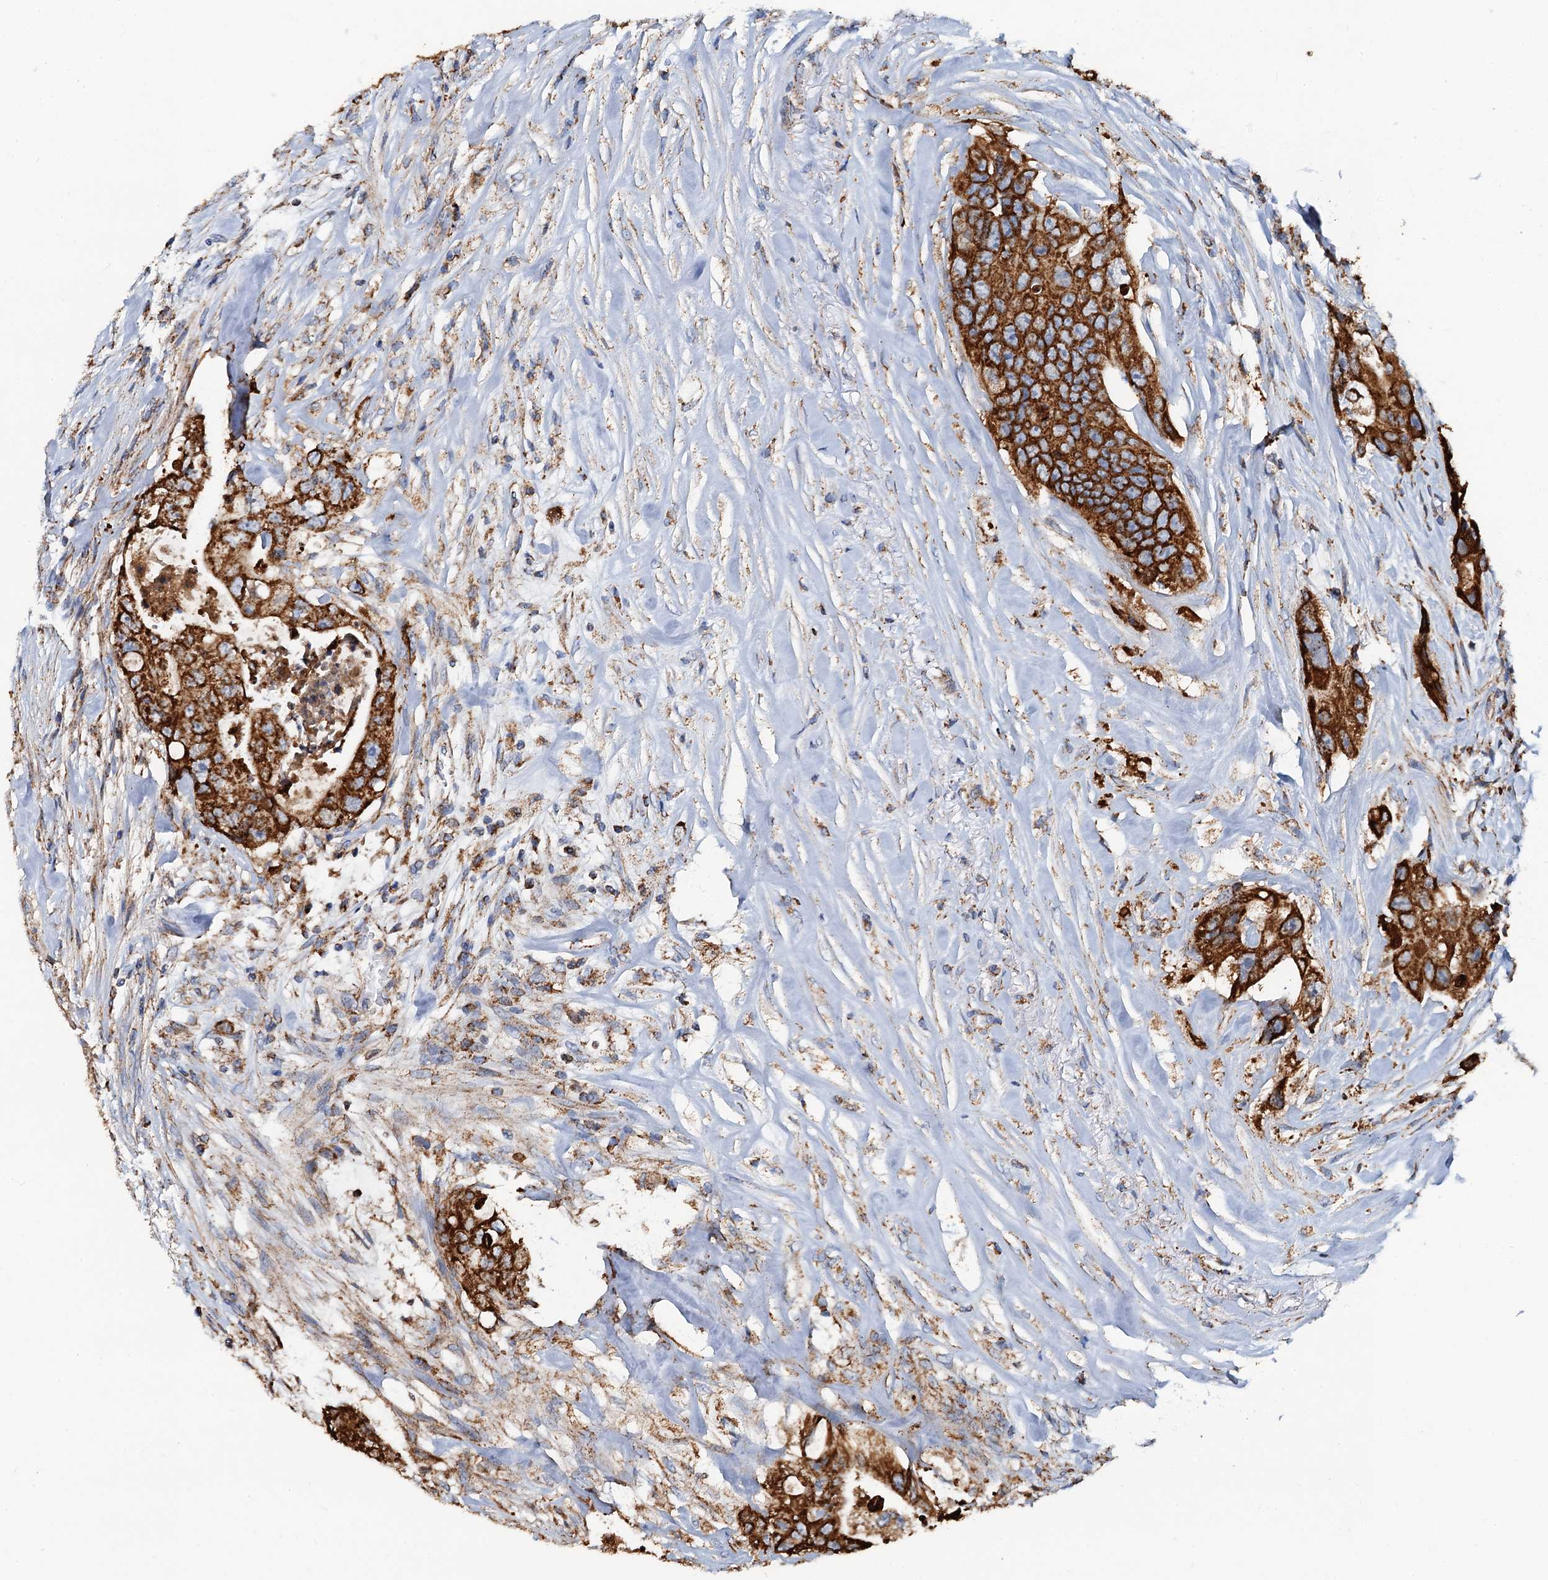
{"staining": {"intensity": "strong", "quantity": ">75%", "location": "cytoplasmic/membranous"}, "tissue": "colorectal cancer", "cell_type": "Tumor cells", "image_type": "cancer", "snomed": [{"axis": "morphology", "description": "Adenocarcinoma, NOS"}, {"axis": "topography", "description": "Colon"}], "caption": "A high amount of strong cytoplasmic/membranous positivity is present in about >75% of tumor cells in colorectal cancer tissue.", "gene": "AAGAB", "patient": {"sex": "female", "age": 46}}